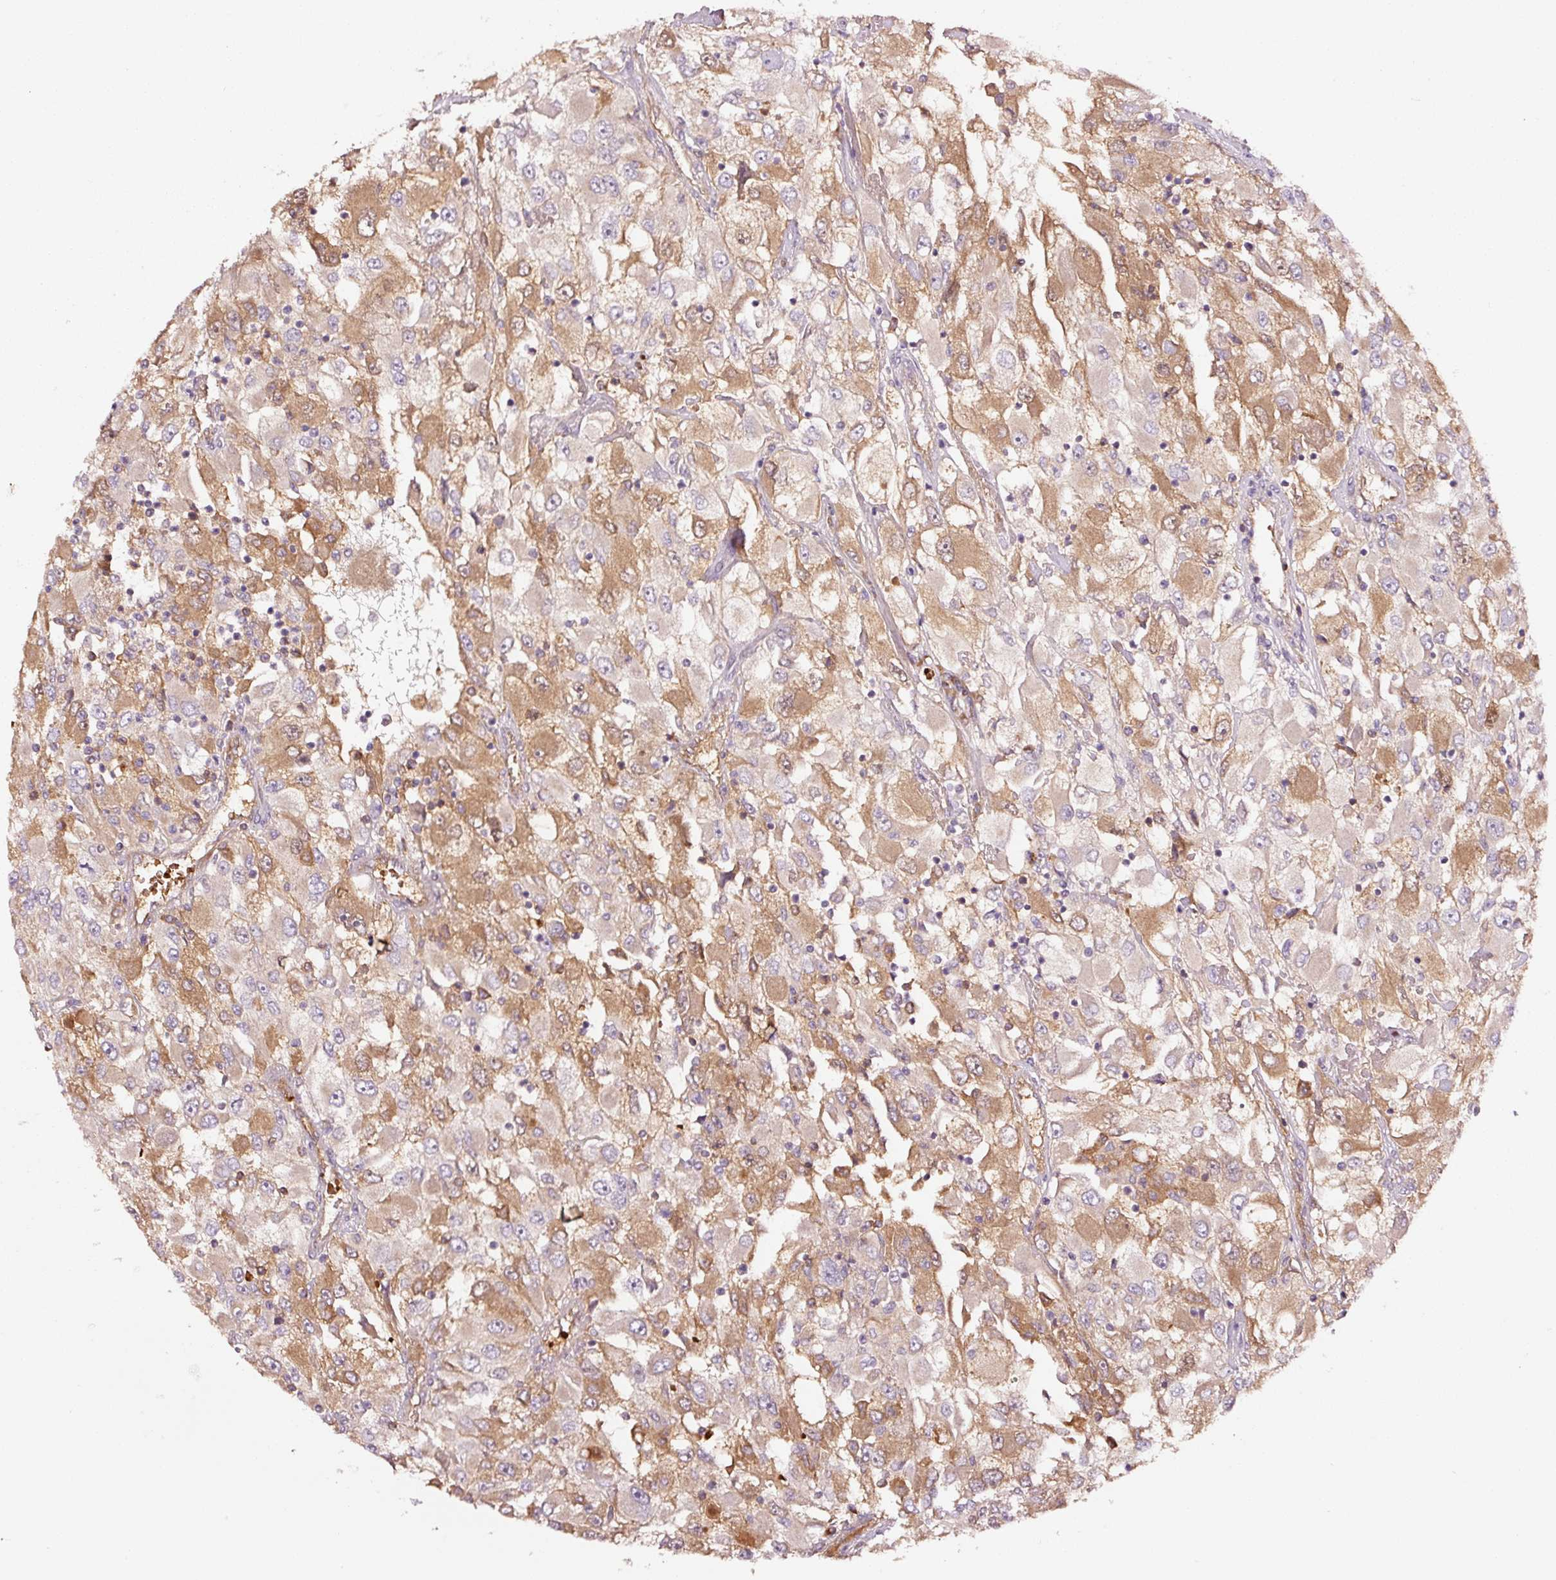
{"staining": {"intensity": "moderate", "quantity": "25%-75%", "location": "cytoplasmic/membranous"}, "tissue": "renal cancer", "cell_type": "Tumor cells", "image_type": "cancer", "snomed": [{"axis": "morphology", "description": "Adenocarcinoma, NOS"}, {"axis": "topography", "description": "Kidney"}], "caption": "Approximately 25%-75% of tumor cells in adenocarcinoma (renal) display moderate cytoplasmic/membranous protein expression as visualized by brown immunohistochemical staining.", "gene": "PGLYRP2", "patient": {"sex": "female", "age": 52}}